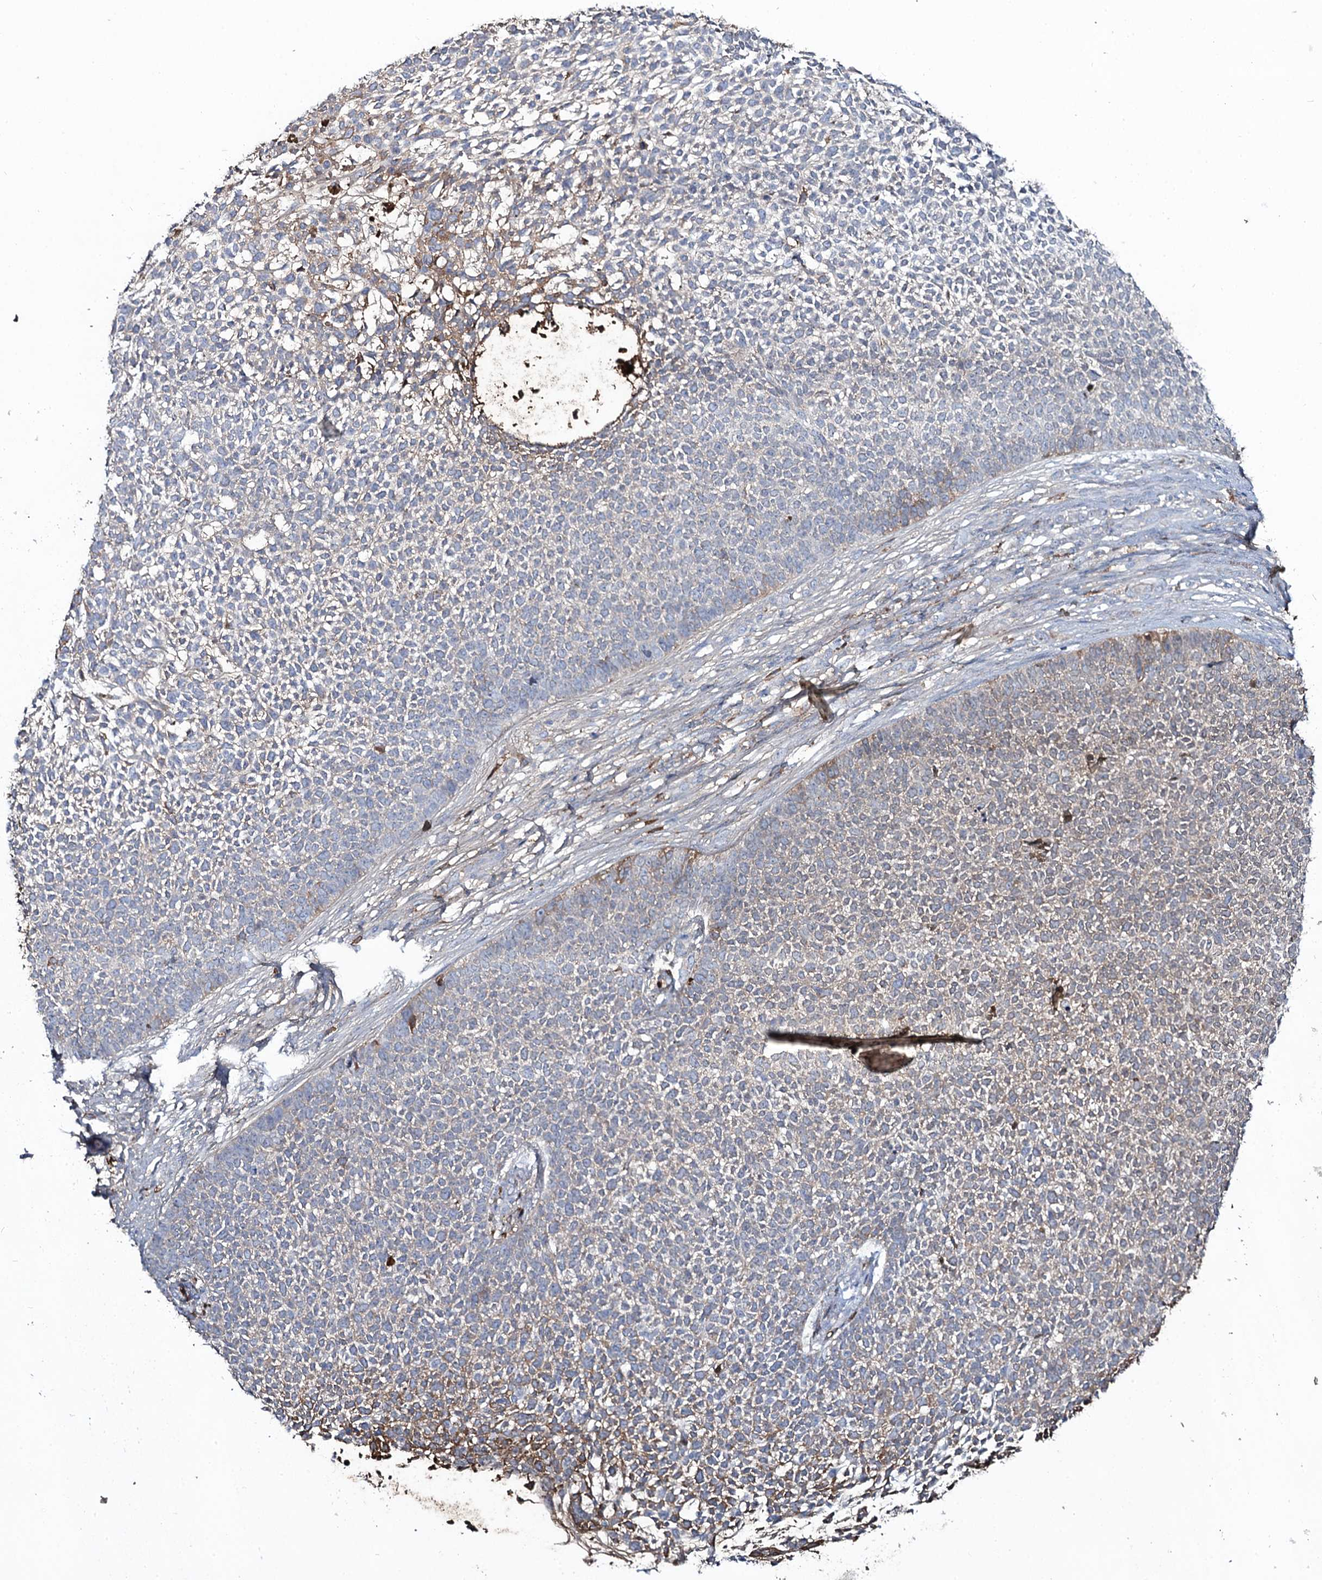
{"staining": {"intensity": "moderate", "quantity": "<25%", "location": "cytoplasmic/membranous"}, "tissue": "skin cancer", "cell_type": "Tumor cells", "image_type": "cancer", "snomed": [{"axis": "morphology", "description": "Basal cell carcinoma"}, {"axis": "topography", "description": "Skin"}], "caption": "Tumor cells exhibit low levels of moderate cytoplasmic/membranous positivity in about <25% of cells in basal cell carcinoma (skin).", "gene": "EDN1", "patient": {"sex": "female", "age": 84}}